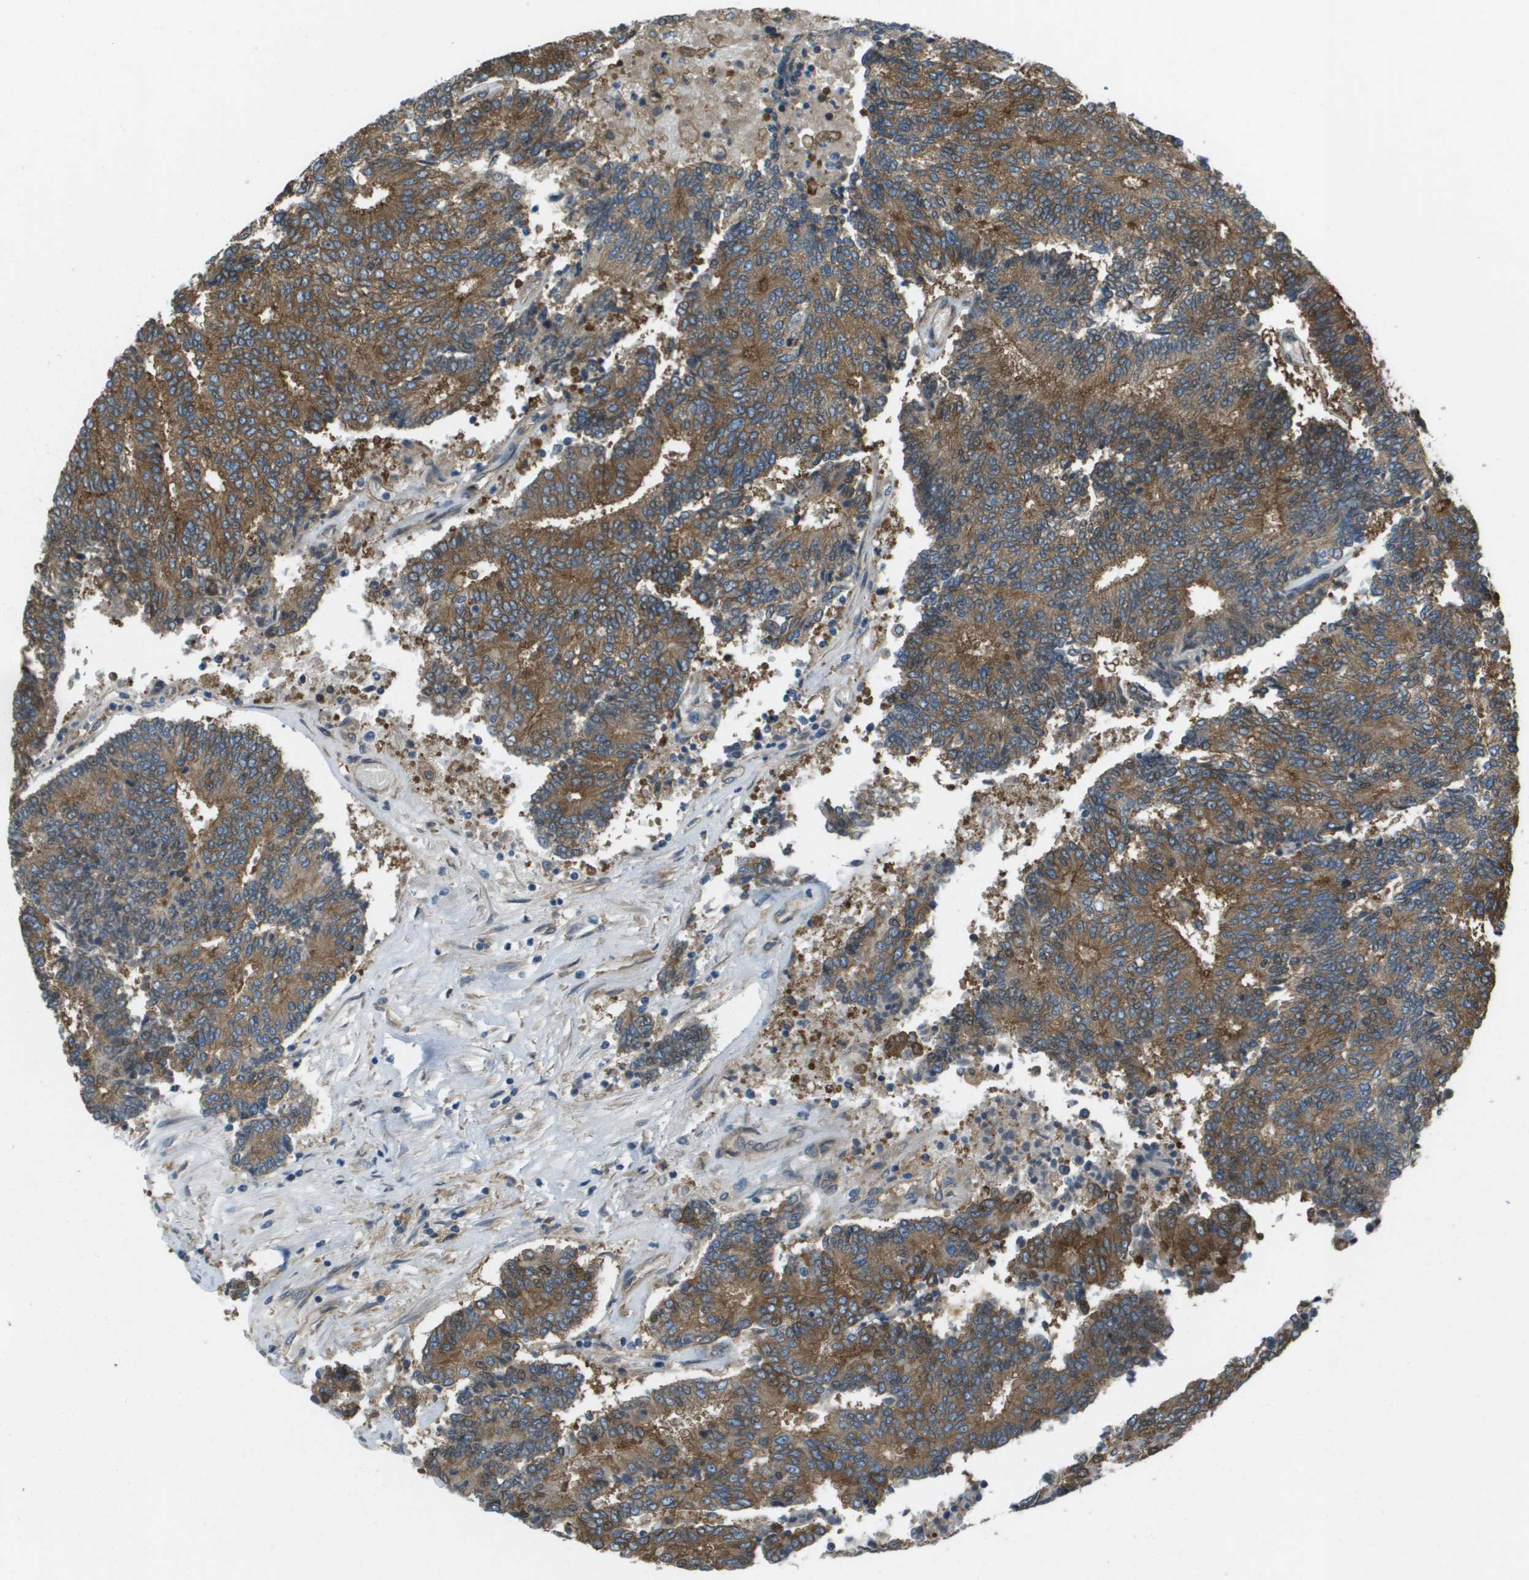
{"staining": {"intensity": "strong", "quantity": ">75%", "location": "cytoplasmic/membranous"}, "tissue": "prostate cancer", "cell_type": "Tumor cells", "image_type": "cancer", "snomed": [{"axis": "morphology", "description": "Normal tissue, NOS"}, {"axis": "morphology", "description": "Adenocarcinoma, High grade"}, {"axis": "topography", "description": "Prostate"}, {"axis": "topography", "description": "Seminal veicle"}], "caption": "Prostate high-grade adenocarcinoma stained with DAB immunohistochemistry (IHC) exhibits high levels of strong cytoplasmic/membranous expression in approximately >75% of tumor cells.", "gene": "CORO1B", "patient": {"sex": "male", "age": 55}}